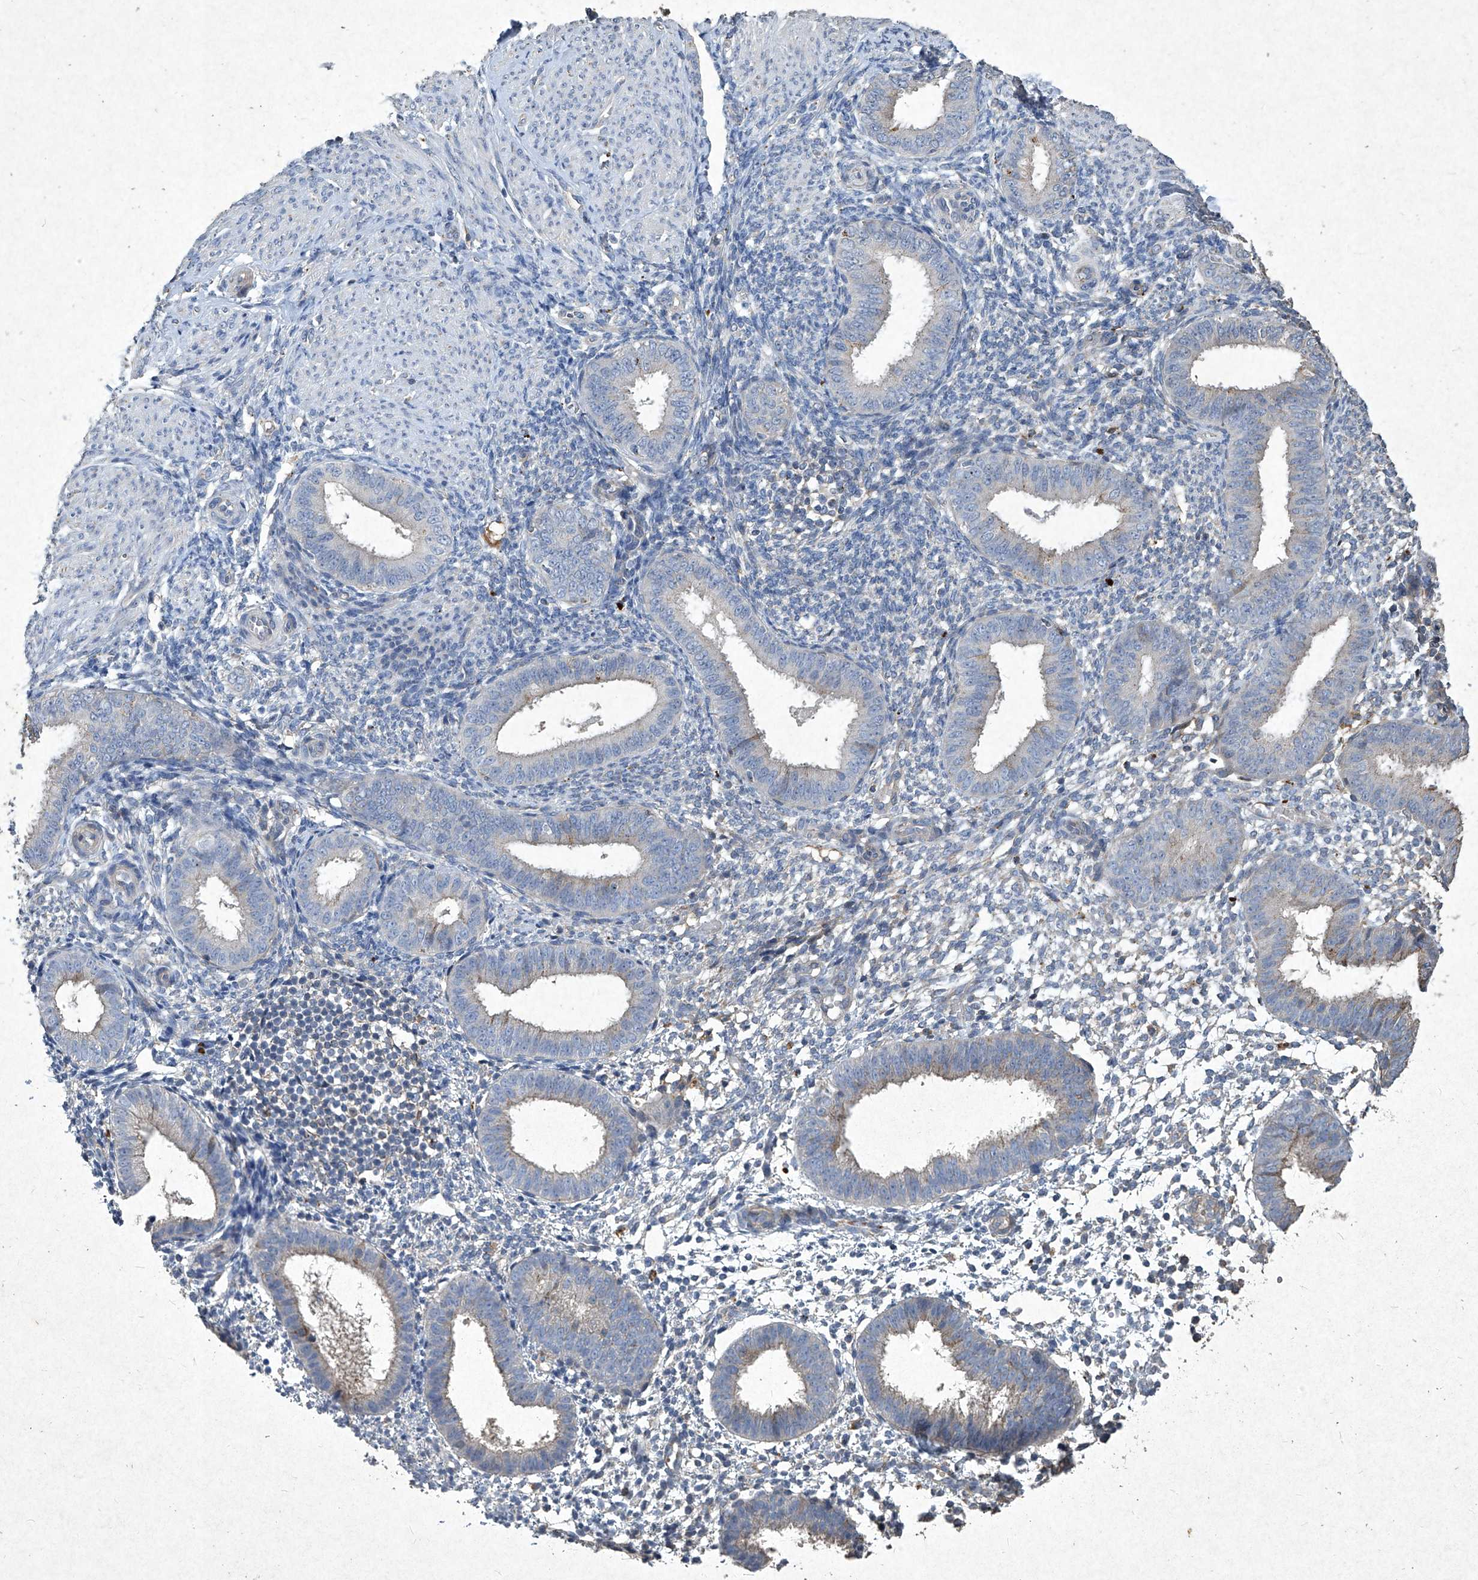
{"staining": {"intensity": "negative", "quantity": "none", "location": "none"}, "tissue": "endometrium", "cell_type": "Cells in endometrial stroma", "image_type": "normal", "snomed": [{"axis": "morphology", "description": "Normal tissue, NOS"}, {"axis": "topography", "description": "Uterus"}, {"axis": "topography", "description": "Endometrium"}], "caption": "Immunohistochemistry of unremarkable human endometrium shows no positivity in cells in endometrial stroma. (DAB (3,3'-diaminobenzidine) IHC, high magnification).", "gene": "MED16", "patient": {"sex": "female", "age": 48}}